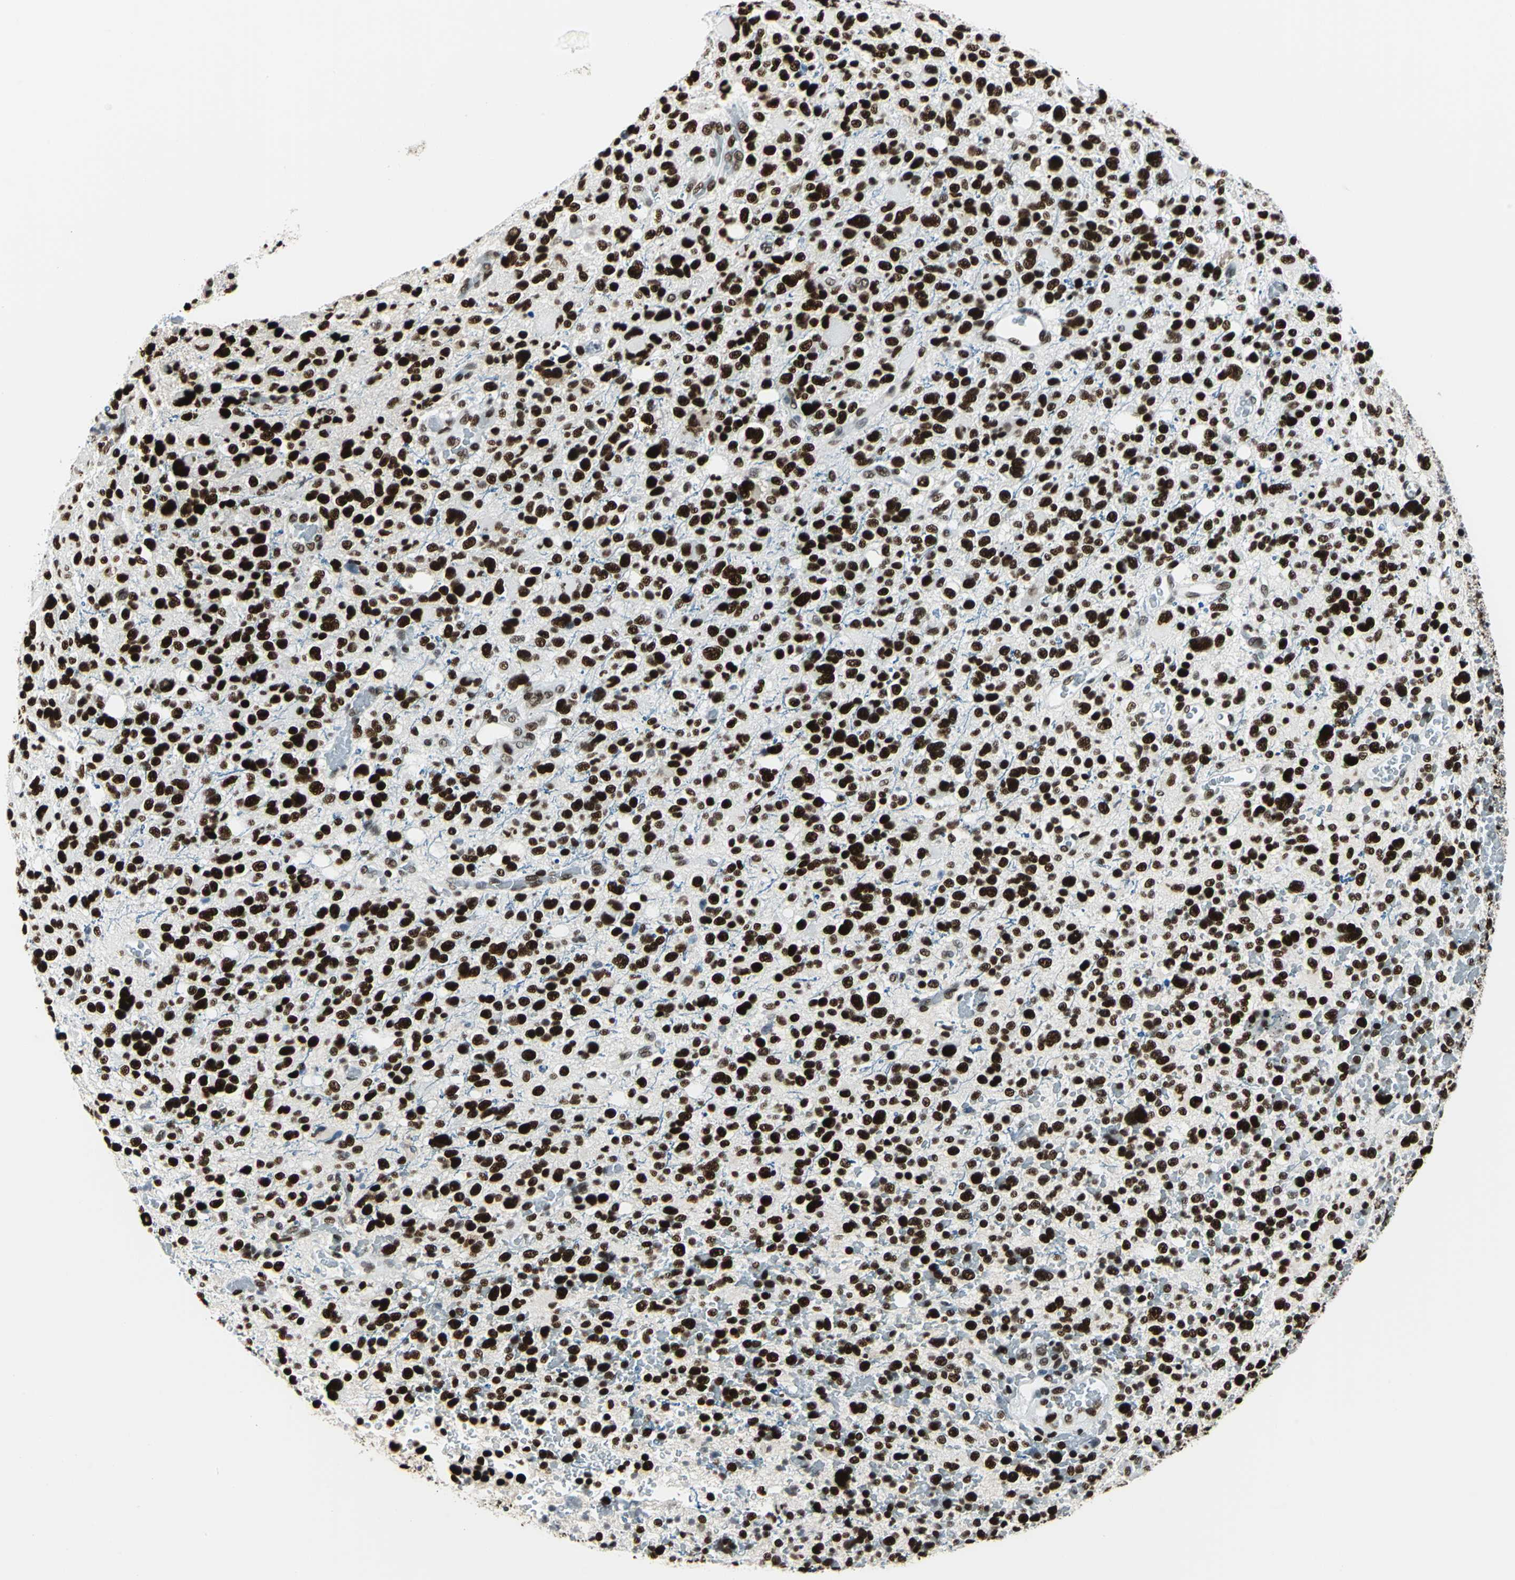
{"staining": {"intensity": "strong", "quantity": ">75%", "location": "nuclear"}, "tissue": "glioma", "cell_type": "Tumor cells", "image_type": "cancer", "snomed": [{"axis": "morphology", "description": "Glioma, malignant, High grade"}, {"axis": "topography", "description": "Brain"}], "caption": "Human glioma stained with a brown dye demonstrates strong nuclear positive positivity in about >75% of tumor cells.", "gene": "HDAC2", "patient": {"sex": "male", "age": 48}}